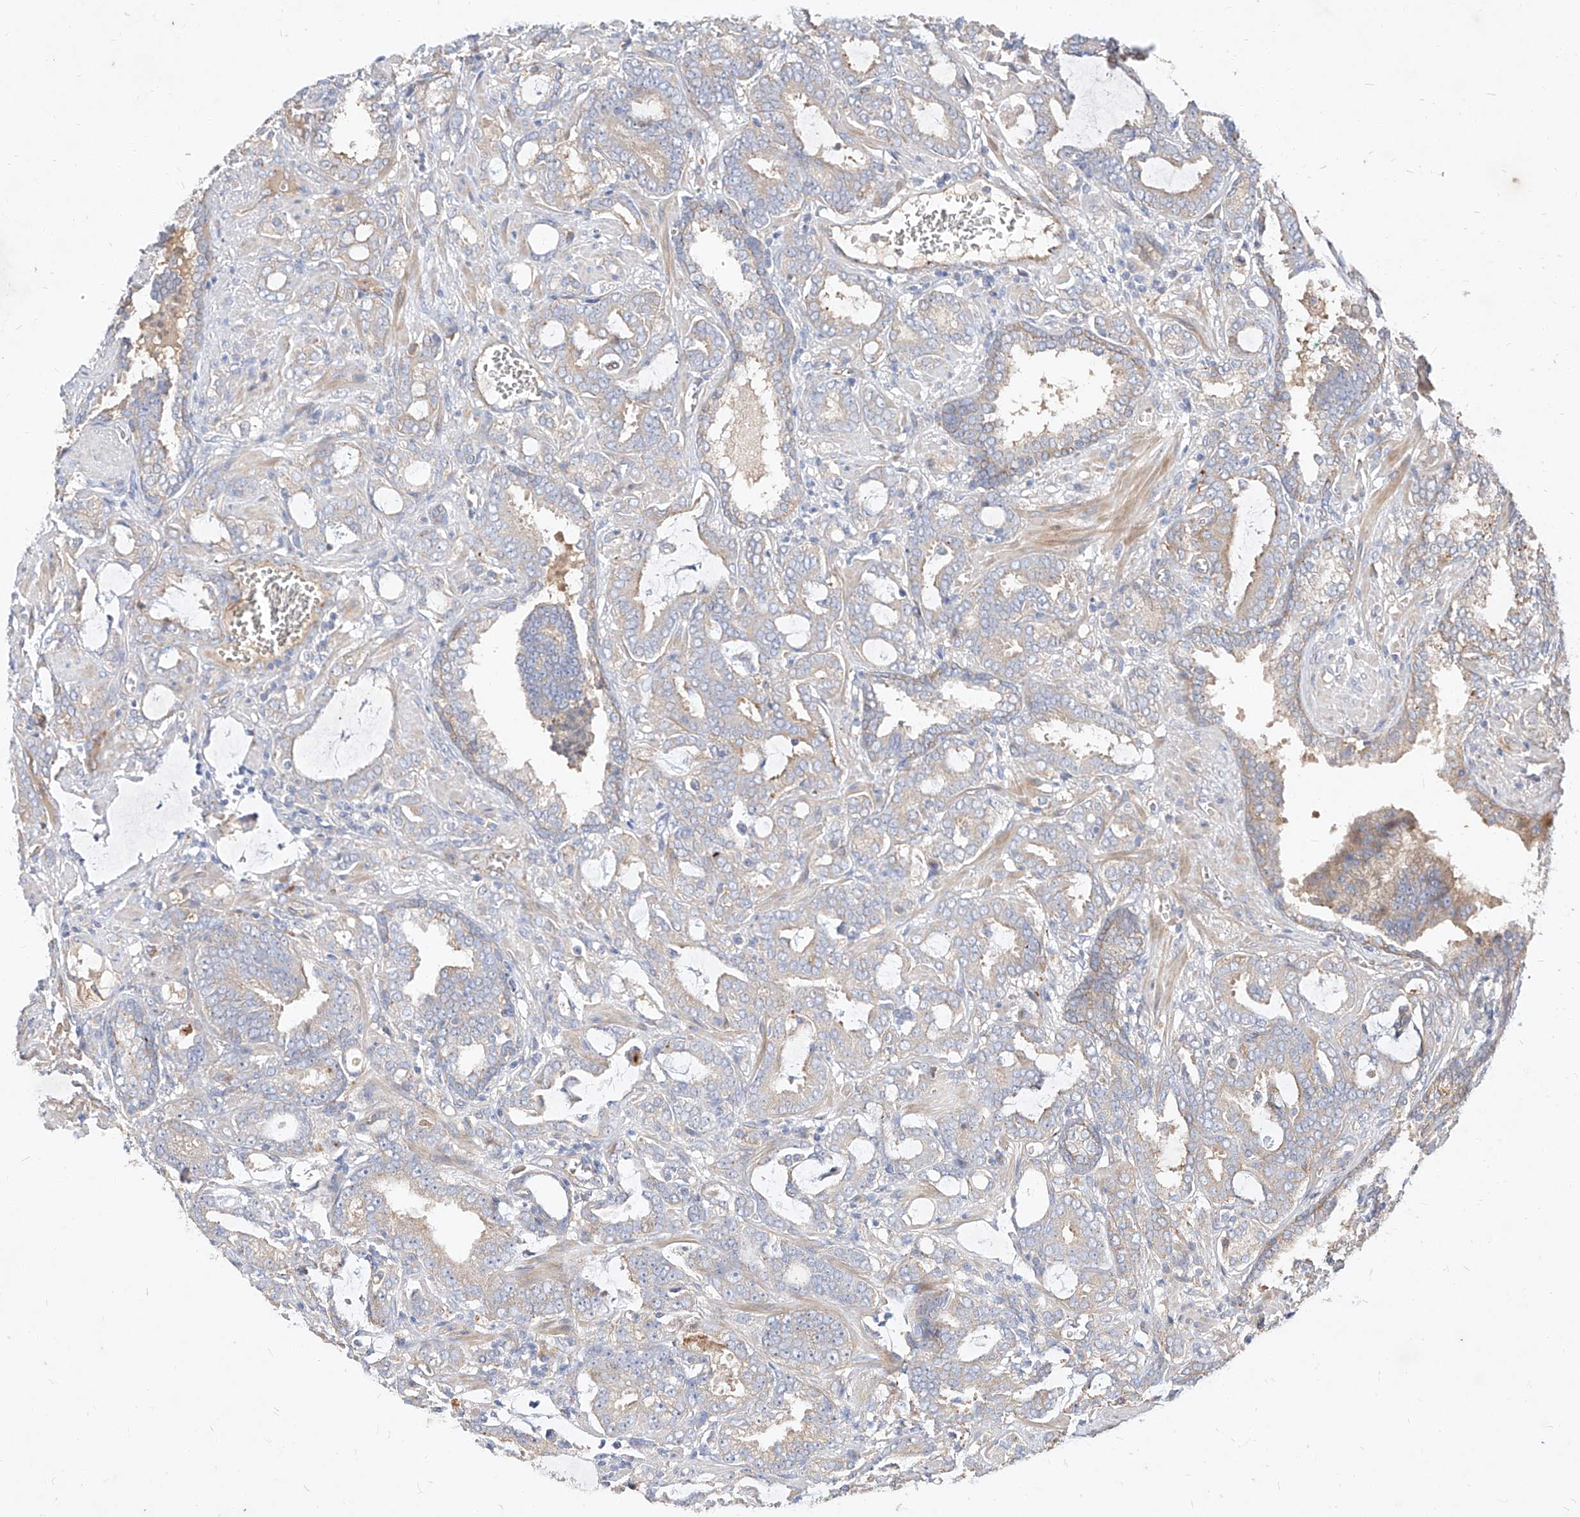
{"staining": {"intensity": "moderate", "quantity": "<25%", "location": "cytoplasmic/membranous"}, "tissue": "prostate cancer", "cell_type": "Tumor cells", "image_type": "cancer", "snomed": [{"axis": "morphology", "description": "Adenocarcinoma, High grade"}, {"axis": "topography", "description": "Prostate and seminal vesicle, NOS"}], "caption": "Brown immunohistochemical staining in human prostate adenocarcinoma (high-grade) exhibits moderate cytoplasmic/membranous staining in about <25% of tumor cells. (DAB IHC, brown staining for protein, blue staining for nuclei).", "gene": "DIRAS3", "patient": {"sex": "male", "age": 67}}